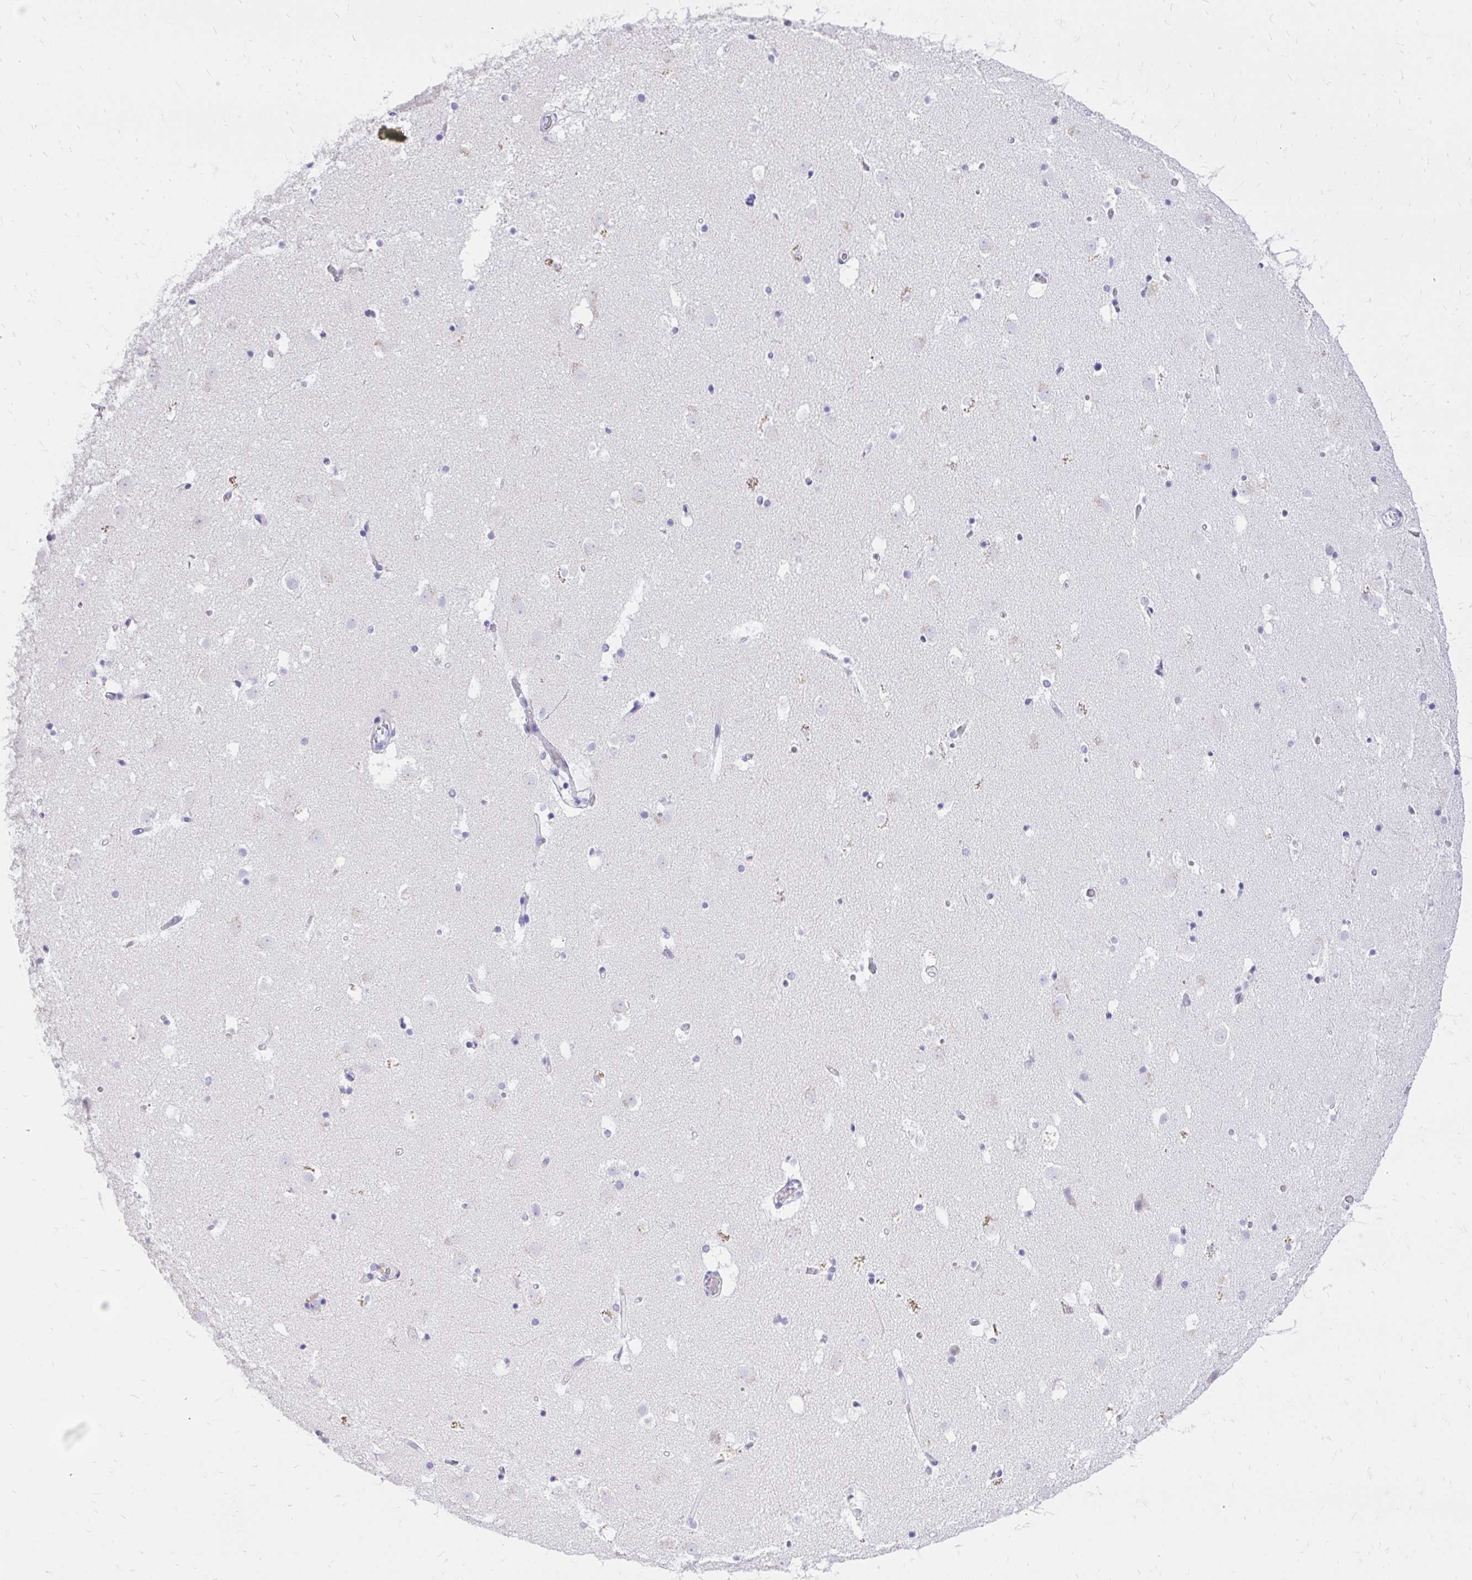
{"staining": {"intensity": "negative", "quantity": "none", "location": "none"}, "tissue": "caudate", "cell_type": "Glial cells", "image_type": "normal", "snomed": [{"axis": "morphology", "description": "Normal tissue, NOS"}, {"axis": "topography", "description": "Lateral ventricle wall"}], "caption": "IHC photomicrograph of unremarkable caudate stained for a protein (brown), which displays no positivity in glial cells.", "gene": "MON1A", "patient": {"sex": "male", "age": 37}}